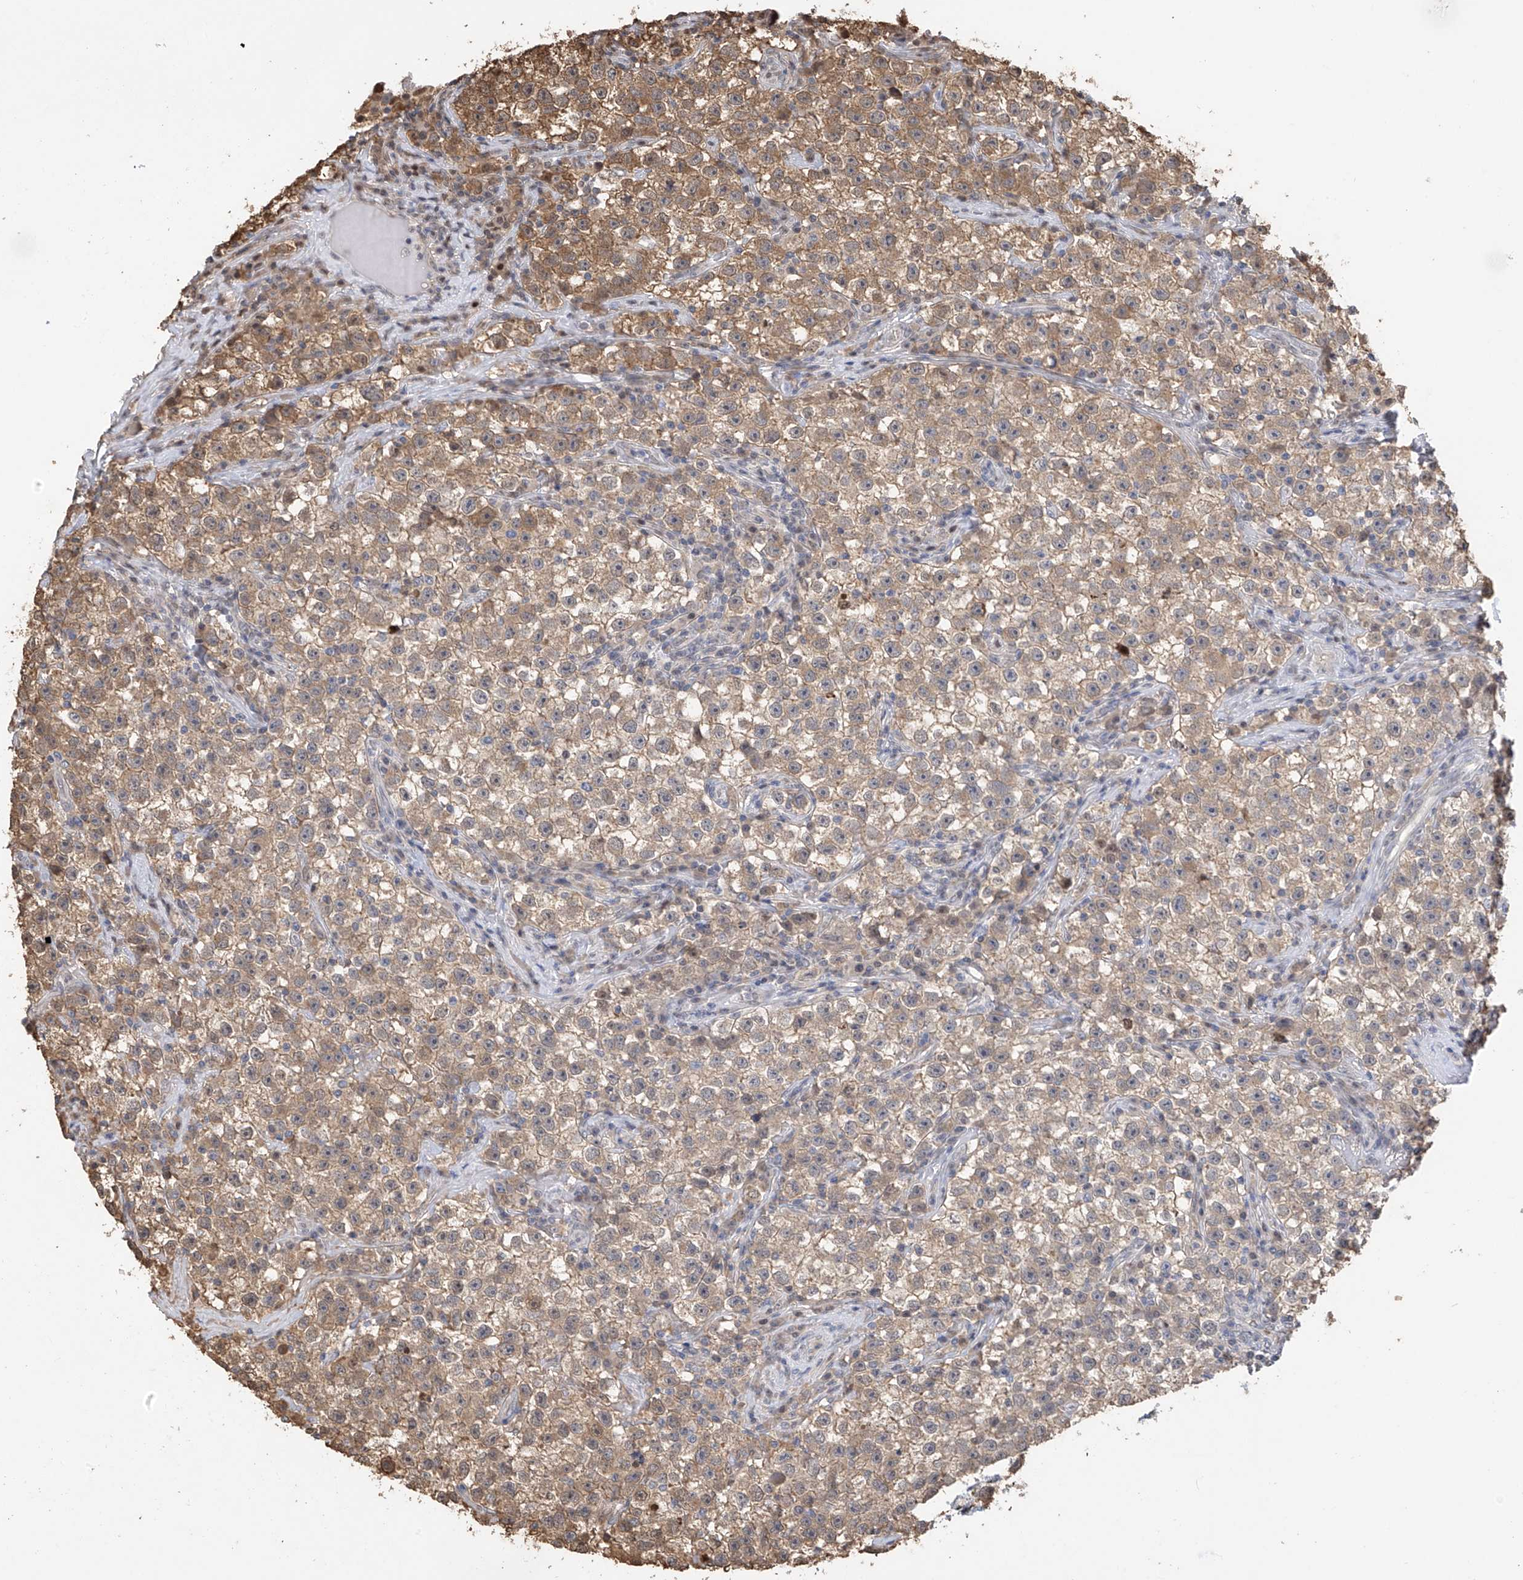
{"staining": {"intensity": "moderate", "quantity": ">75%", "location": "cytoplasmic/membranous"}, "tissue": "testis cancer", "cell_type": "Tumor cells", "image_type": "cancer", "snomed": [{"axis": "morphology", "description": "Seminoma, NOS"}, {"axis": "topography", "description": "Testis"}], "caption": "Tumor cells reveal medium levels of moderate cytoplasmic/membranous staining in approximately >75% of cells in testis seminoma. (Brightfield microscopy of DAB IHC at high magnification).", "gene": "PMM1", "patient": {"sex": "male", "age": 22}}